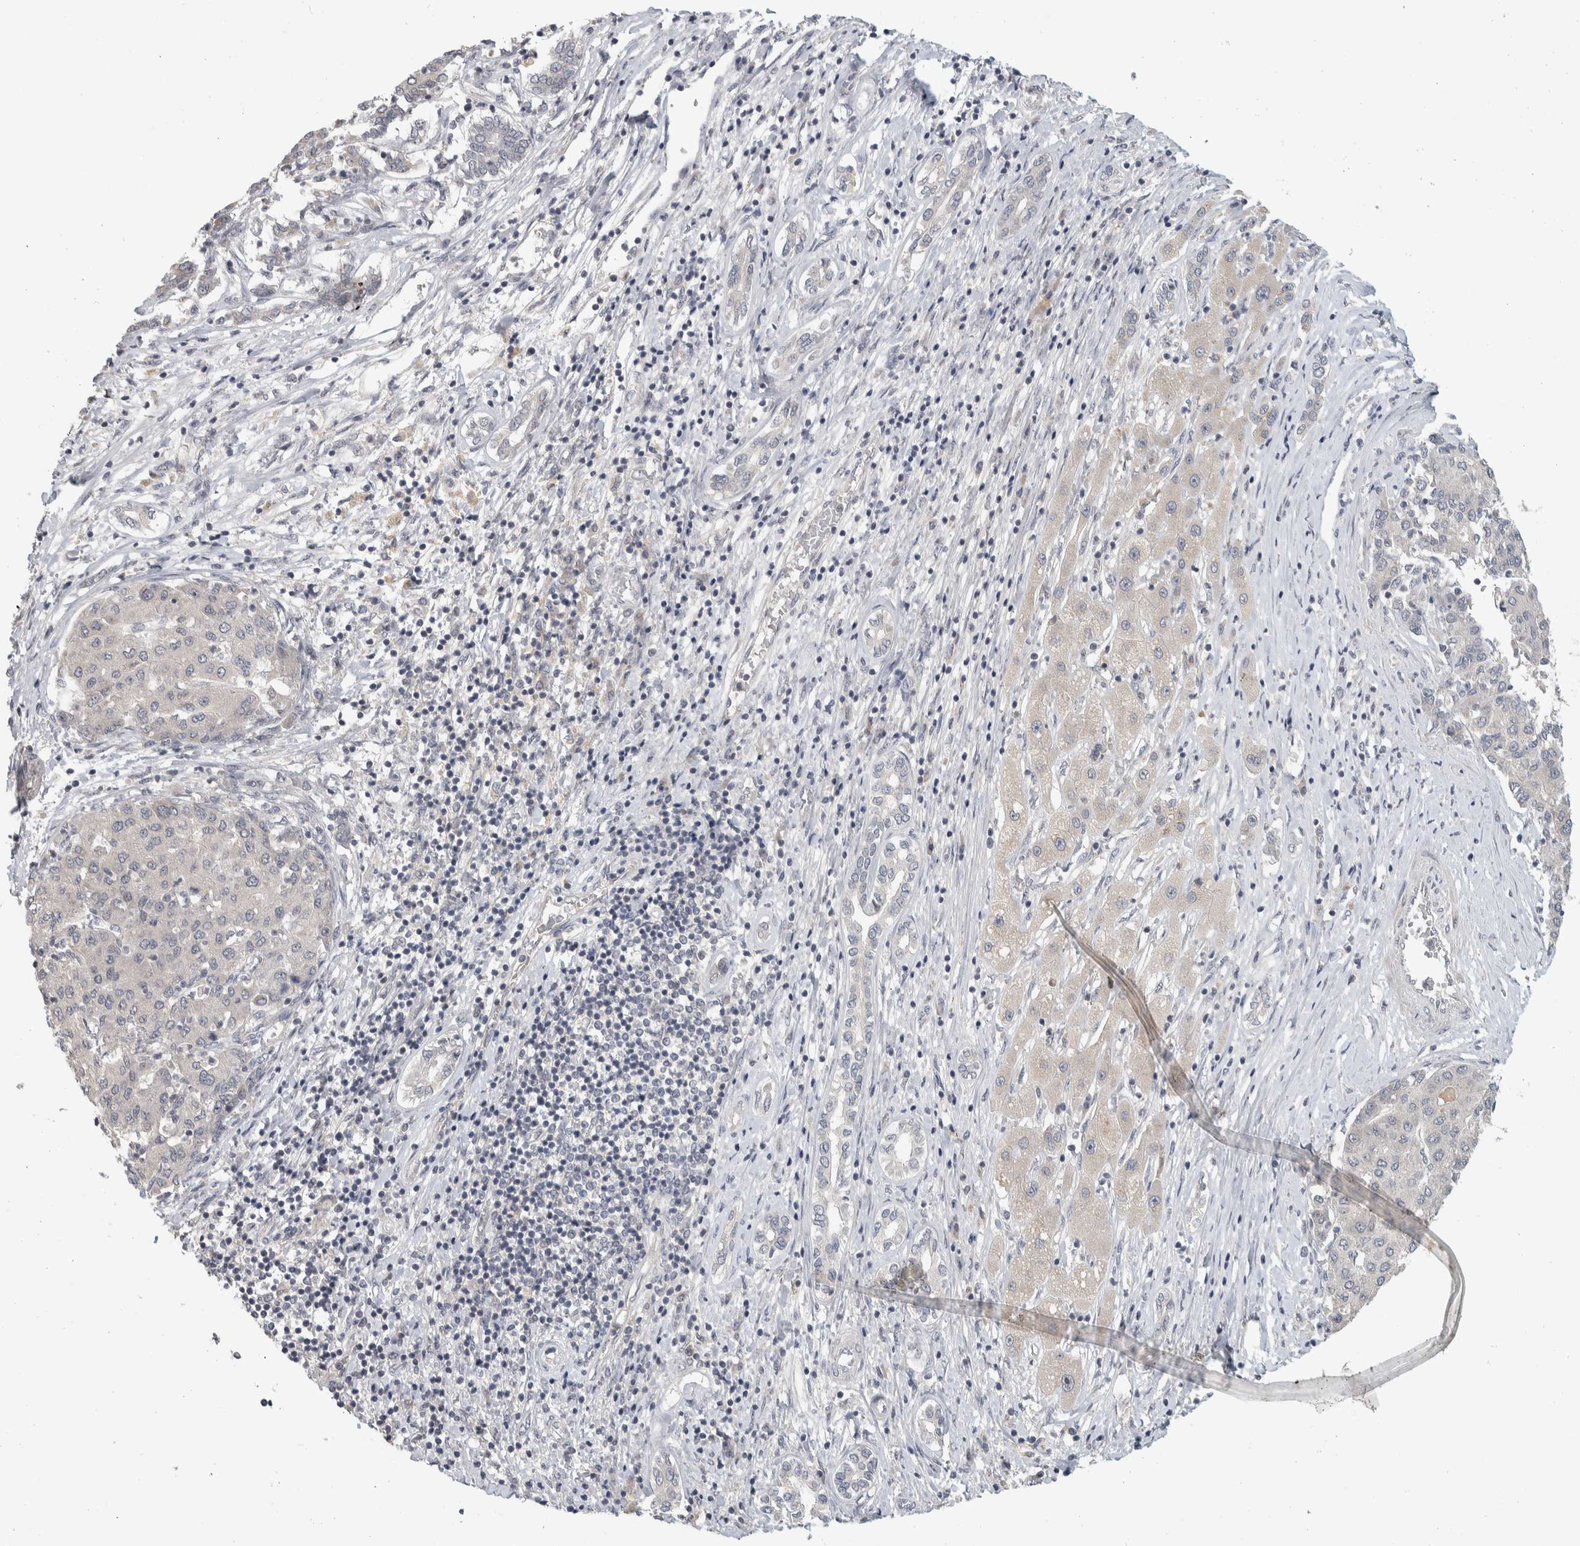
{"staining": {"intensity": "negative", "quantity": "none", "location": "none"}, "tissue": "liver cancer", "cell_type": "Tumor cells", "image_type": "cancer", "snomed": [{"axis": "morphology", "description": "Carcinoma, Hepatocellular, NOS"}, {"axis": "topography", "description": "Liver"}], "caption": "Immunohistochemical staining of liver cancer shows no significant positivity in tumor cells.", "gene": "AFP", "patient": {"sex": "male", "age": 65}}